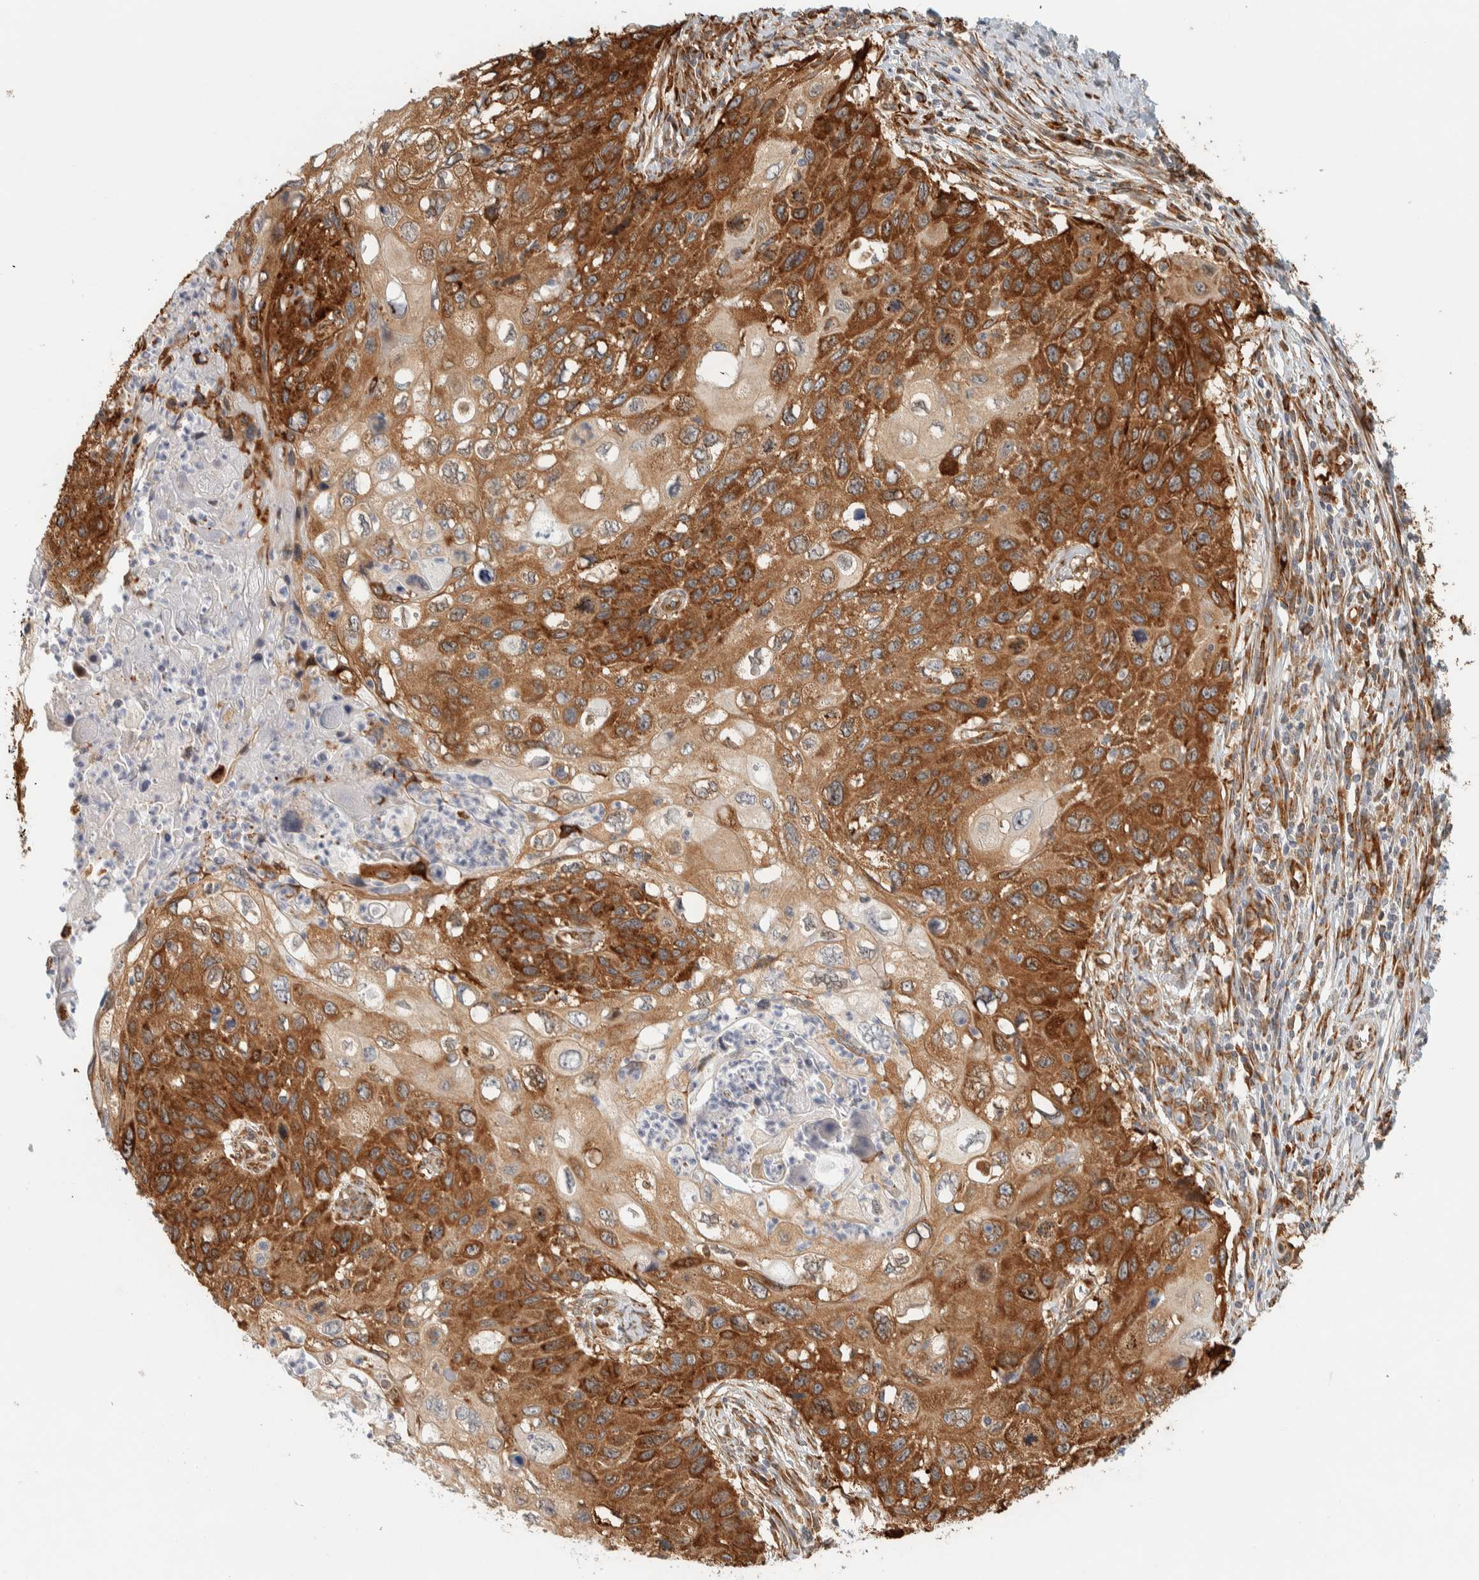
{"staining": {"intensity": "strong", "quantity": ">75%", "location": "cytoplasmic/membranous"}, "tissue": "cervical cancer", "cell_type": "Tumor cells", "image_type": "cancer", "snomed": [{"axis": "morphology", "description": "Squamous cell carcinoma, NOS"}, {"axis": "topography", "description": "Cervix"}], "caption": "Squamous cell carcinoma (cervical) stained with a protein marker reveals strong staining in tumor cells.", "gene": "LLGL2", "patient": {"sex": "female", "age": 70}}